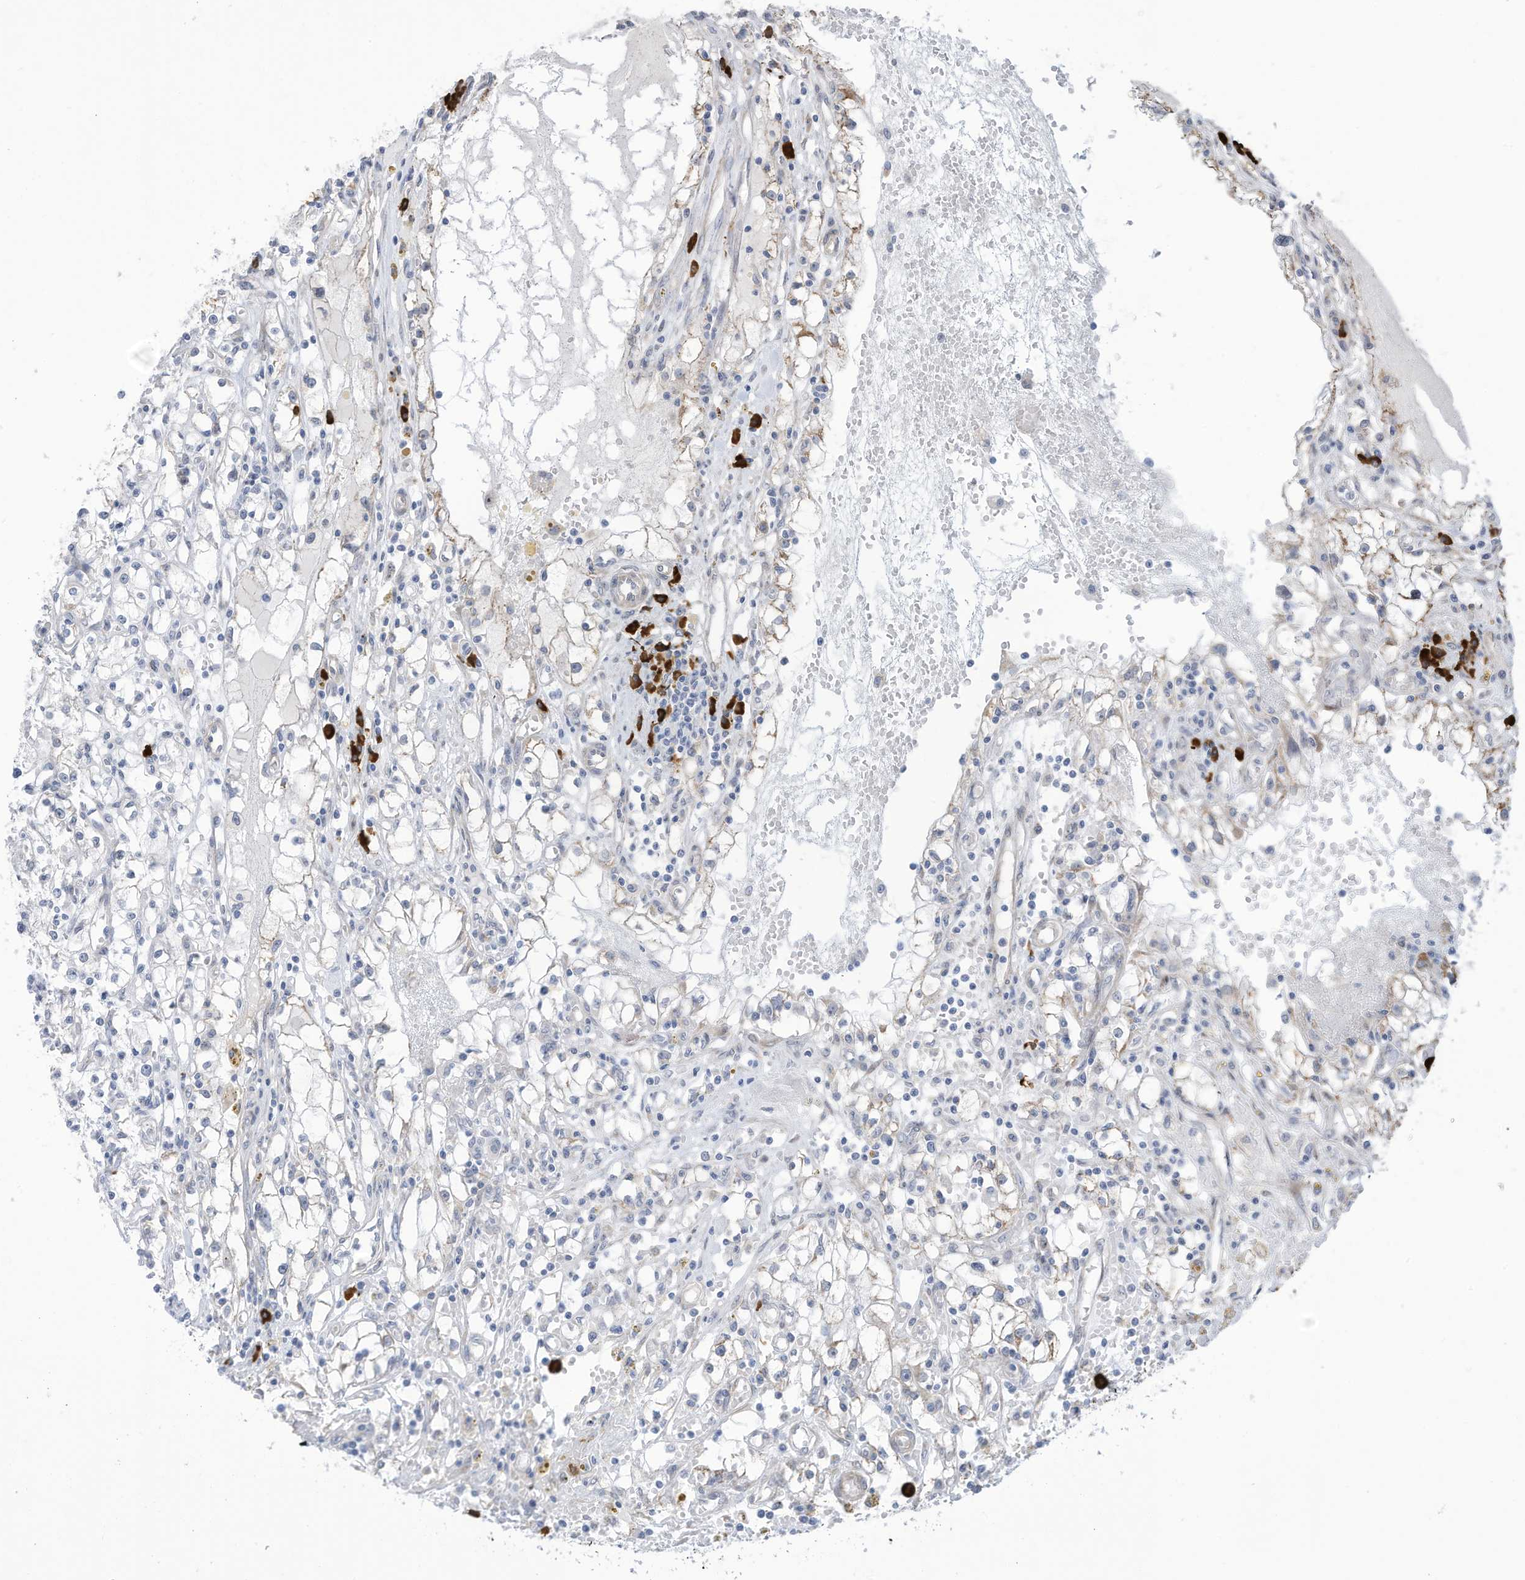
{"staining": {"intensity": "negative", "quantity": "none", "location": "none"}, "tissue": "renal cancer", "cell_type": "Tumor cells", "image_type": "cancer", "snomed": [{"axis": "morphology", "description": "Adenocarcinoma, NOS"}, {"axis": "topography", "description": "Kidney"}], "caption": "Adenocarcinoma (renal) was stained to show a protein in brown. There is no significant expression in tumor cells.", "gene": "ZNF292", "patient": {"sex": "male", "age": 56}}